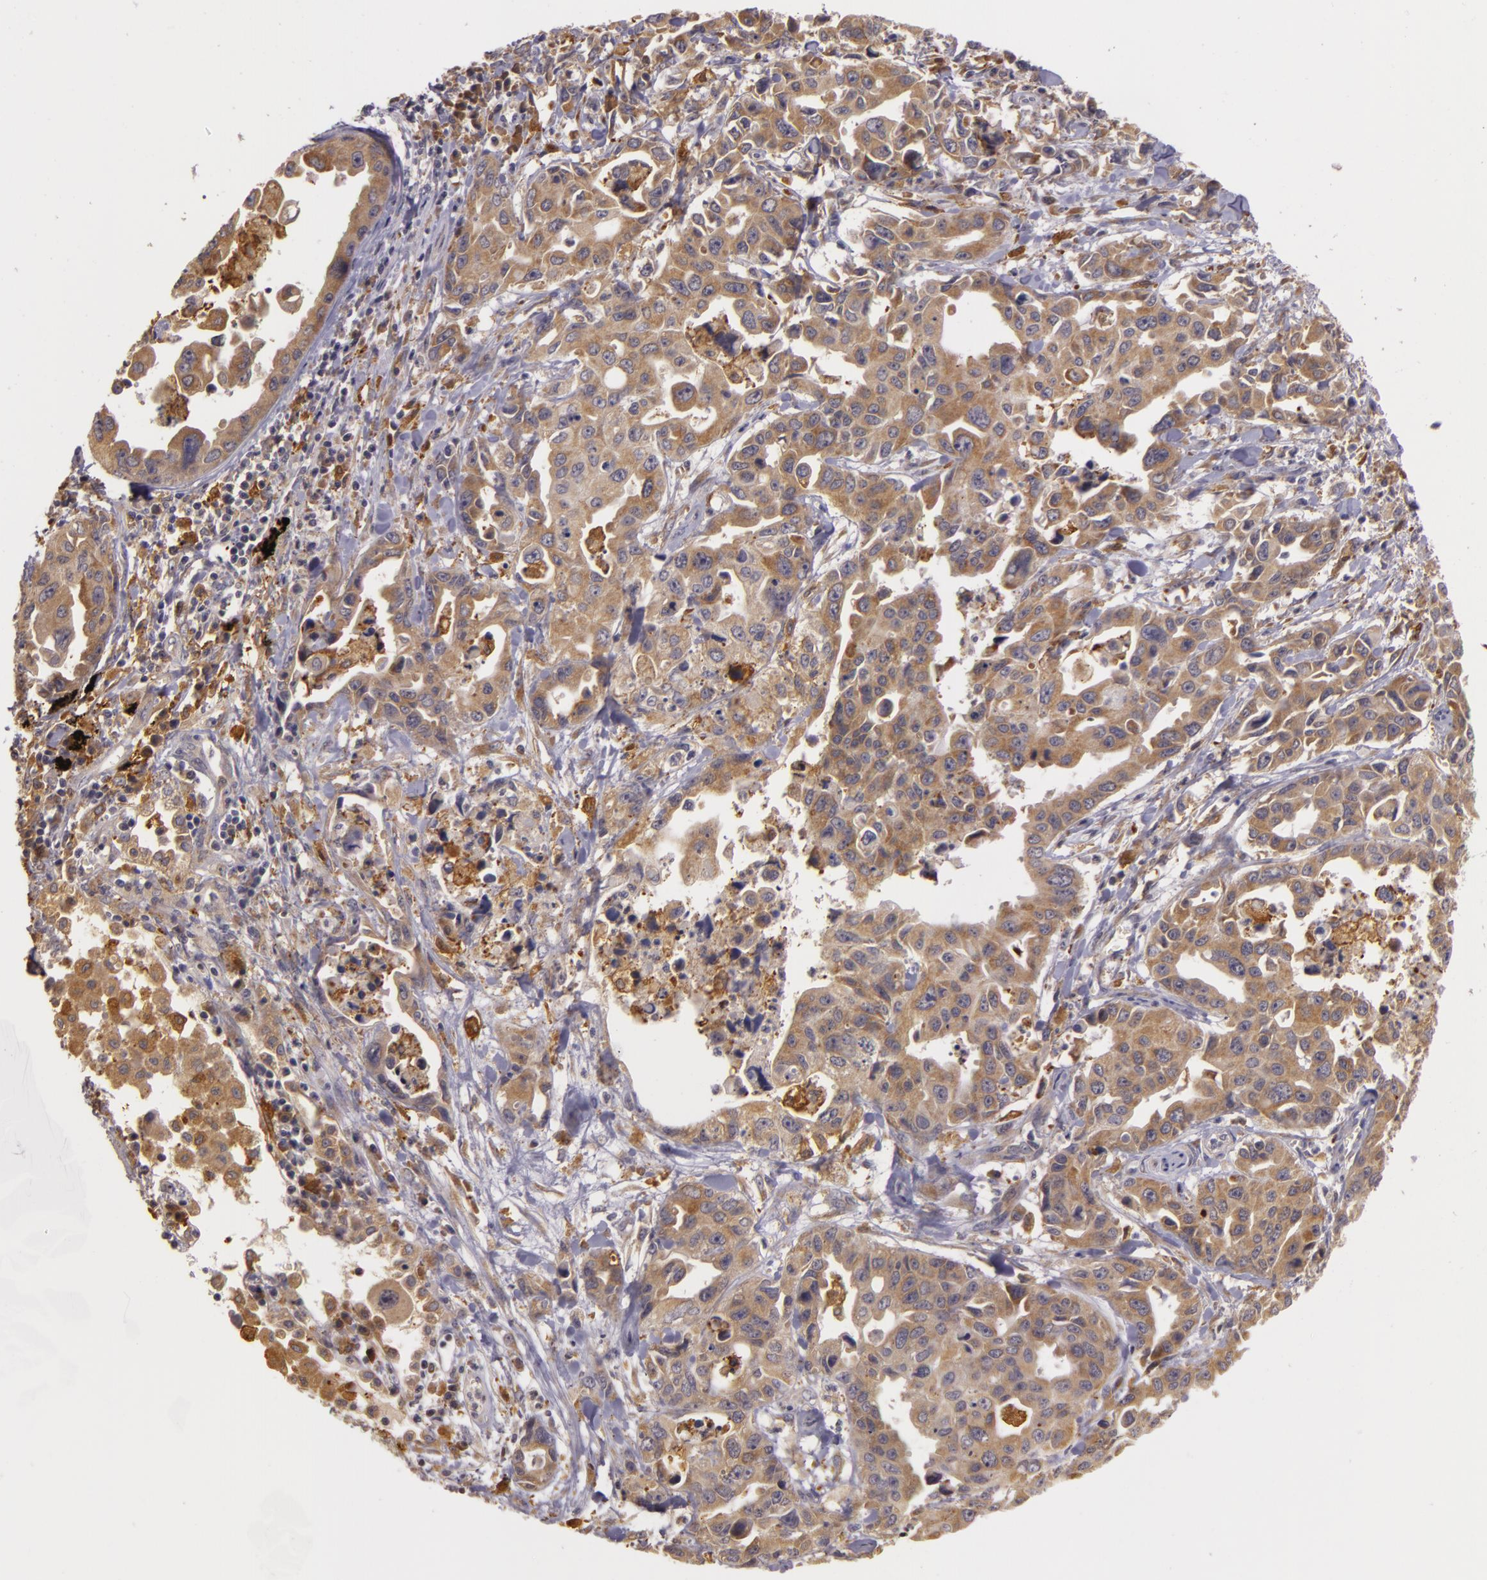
{"staining": {"intensity": "moderate", "quantity": "25%-75%", "location": "cytoplasmic/membranous"}, "tissue": "lung cancer", "cell_type": "Tumor cells", "image_type": "cancer", "snomed": [{"axis": "morphology", "description": "Adenocarcinoma, NOS"}, {"axis": "topography", "description": "Lung"}], "caption": "IHC staining of adenocarcinoma (lung), which shows medium levels of moderate cytoplasmic/membranous expression in approximately 25%-75% of tumor cells indicating moderate cytoplasmic/membranous protein staining. The staining was performed using DAB (3,3'-diaminobenzidine) (brown) for protein detection and nuclei were counterstained in hematoxylin (blue).", "gene": "PPP1R3F", "patient": {"sex": "male", "age": 64}}